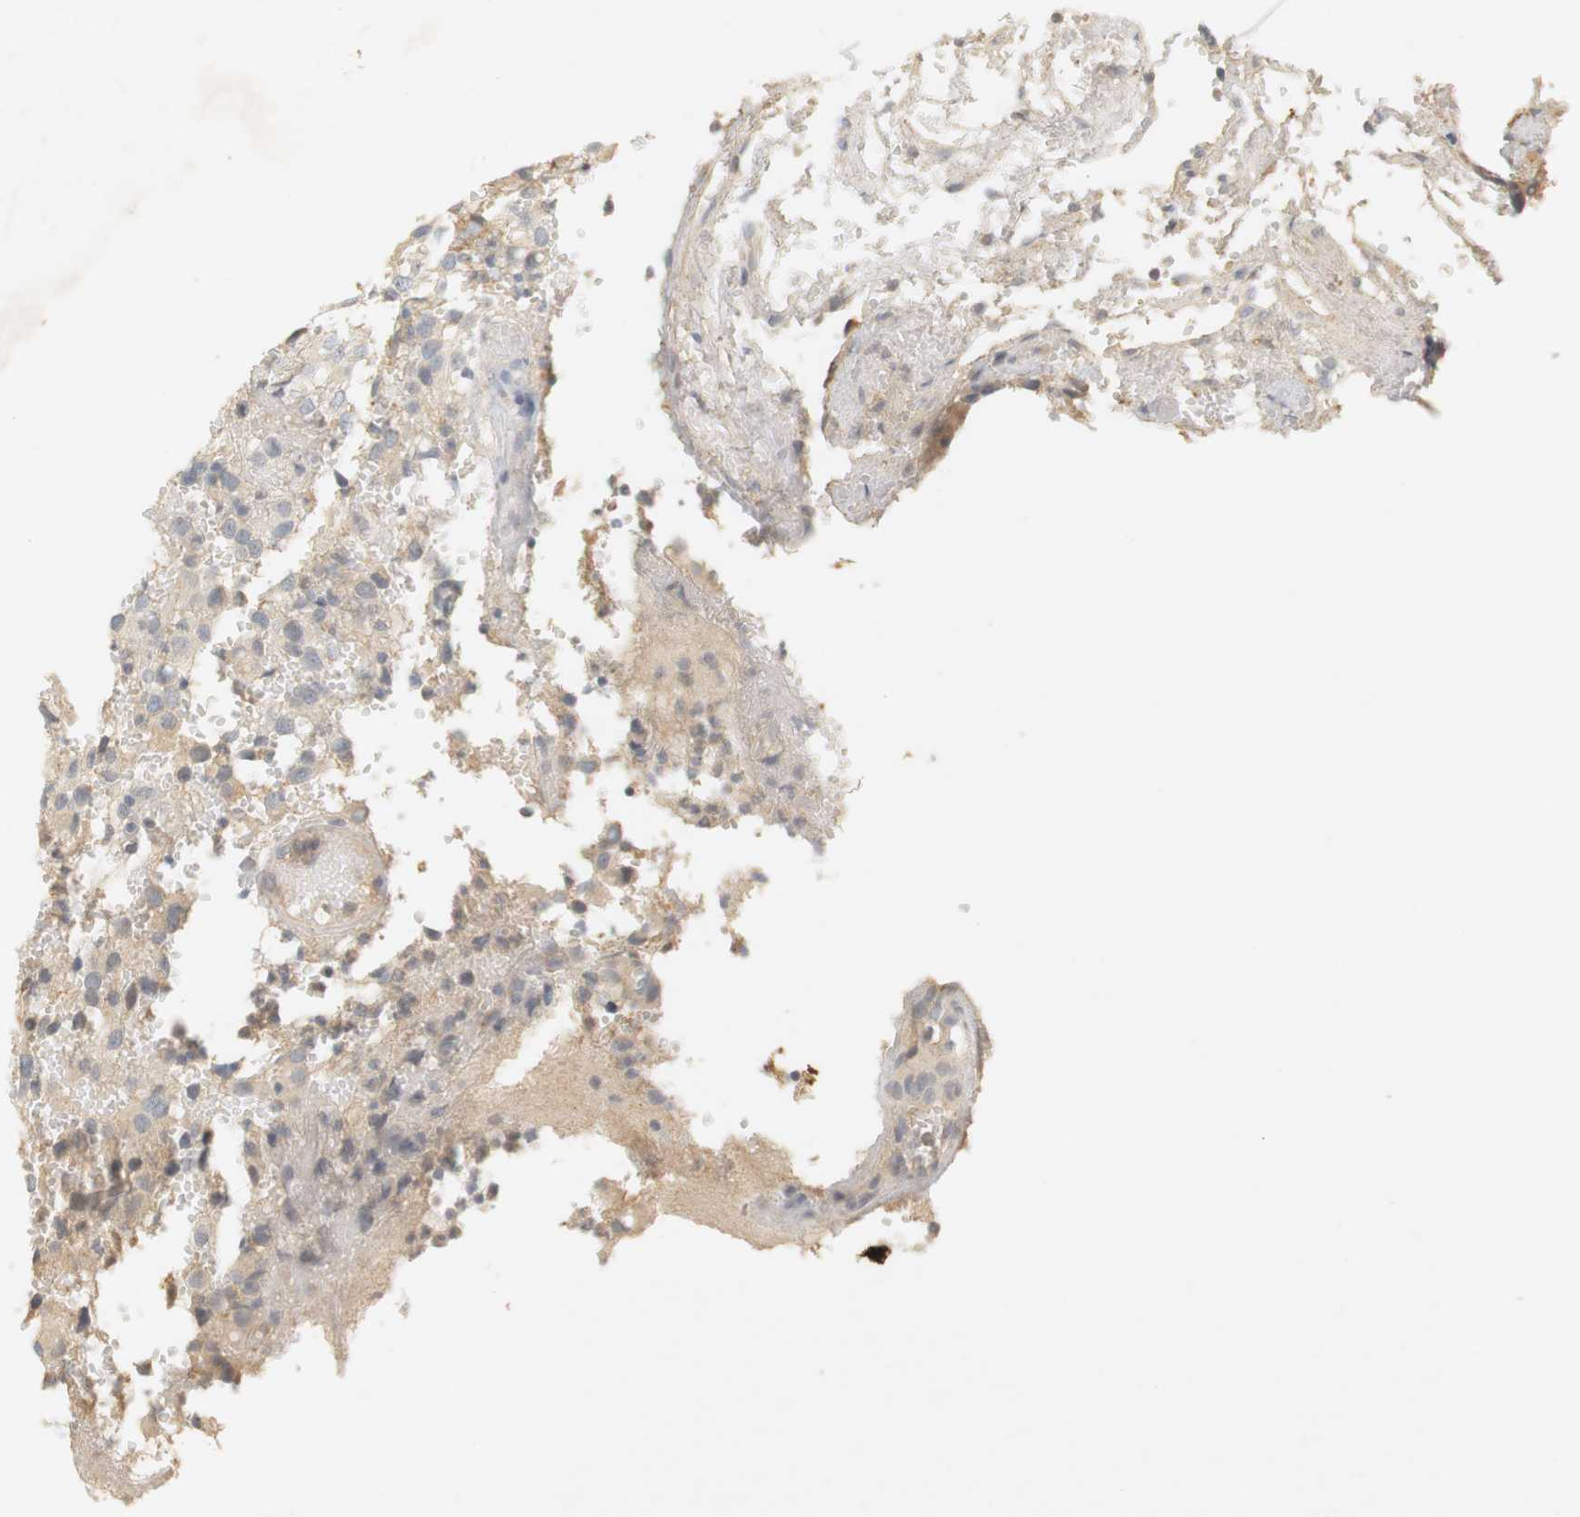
{"staining": {"intensity": "weak", "quantity": "25%-75%", "location": "cytoplasmic/membranous"}, "tissue": "glioma", "cell_type": "Tumor cells", "image_type": "cancer", "snomed": [{"axis": "morphology", "description": "Glioma, malignant, High grade"}, {"axis": "topography", "description": "Brain"}], "caption": "Tumor cells reveal low levels of weak cytoplasmic/membranous staining in about 25%-75% of cells in human malignant glioma (high-grade). (DAB (3,3'-diaminobenzidine) IHC with brightfield microscopy, high magnification).", "gene": "RTN3", "patient": {"sex": "male", "age": 32}}